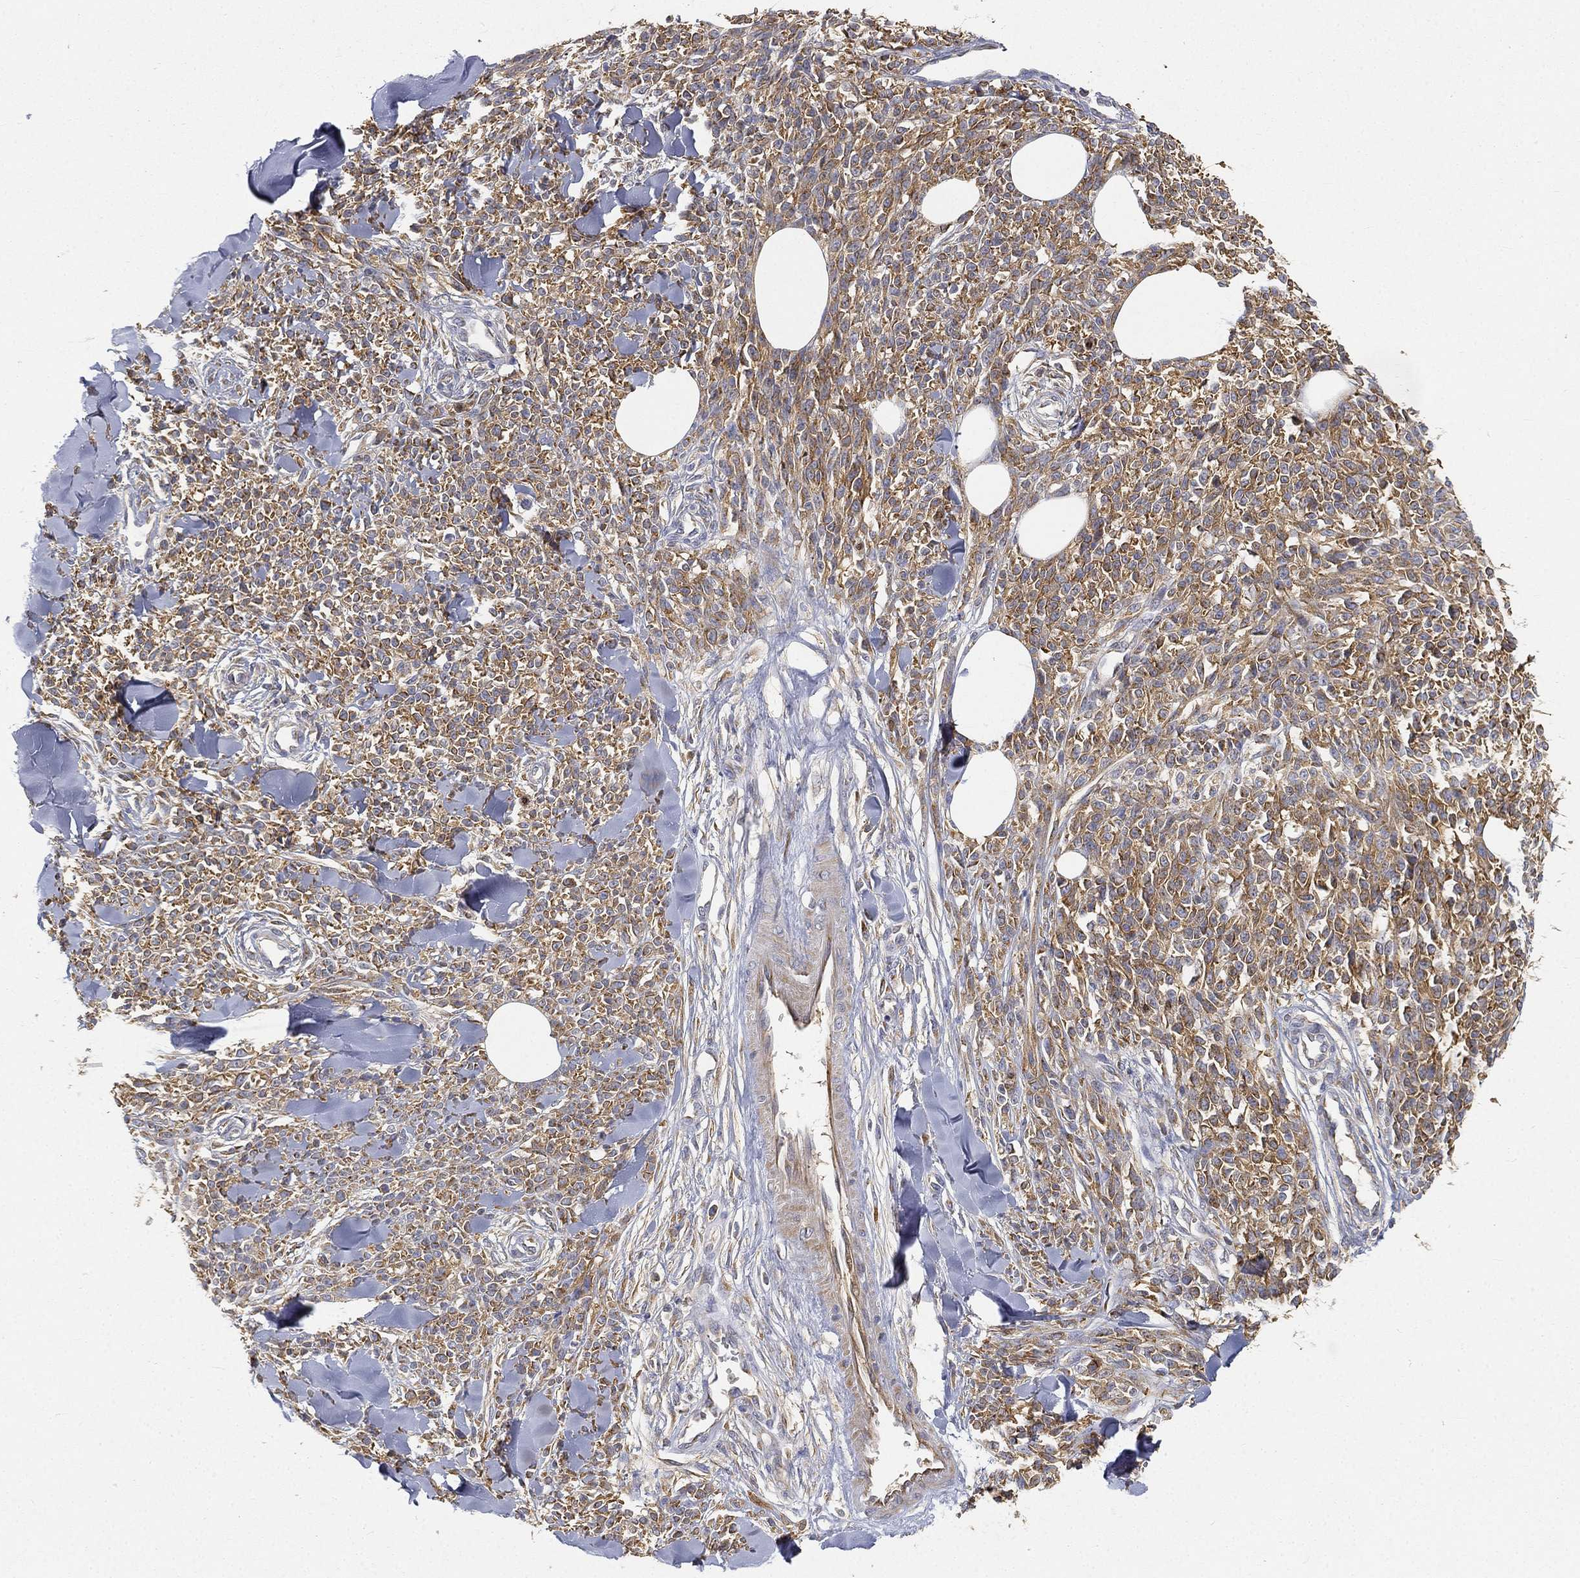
{"staining": {"intensity": "strong", "quantity": "25%-75%", "location": "cytoplasmic/membranous"}, "tissue": "melanoma", "cell_type": "Tumor cells", "image_type": "cancer", "snomed": [{"axis": "morphology", "description": "Malignant melanoma, NOS"}, {"axis": "topography", "description": "Skin"}, {"axis": "topography", "description": "Skin of trunk"}], "caption": "Melanoma was stained to show a protein in brown. There is high levels of strong cytoplasmic/membranous positivity in approximately 25%-75% of tumor cells.", "gene": "TMEM25", "patient": {"sex": "male", "age": 74}}